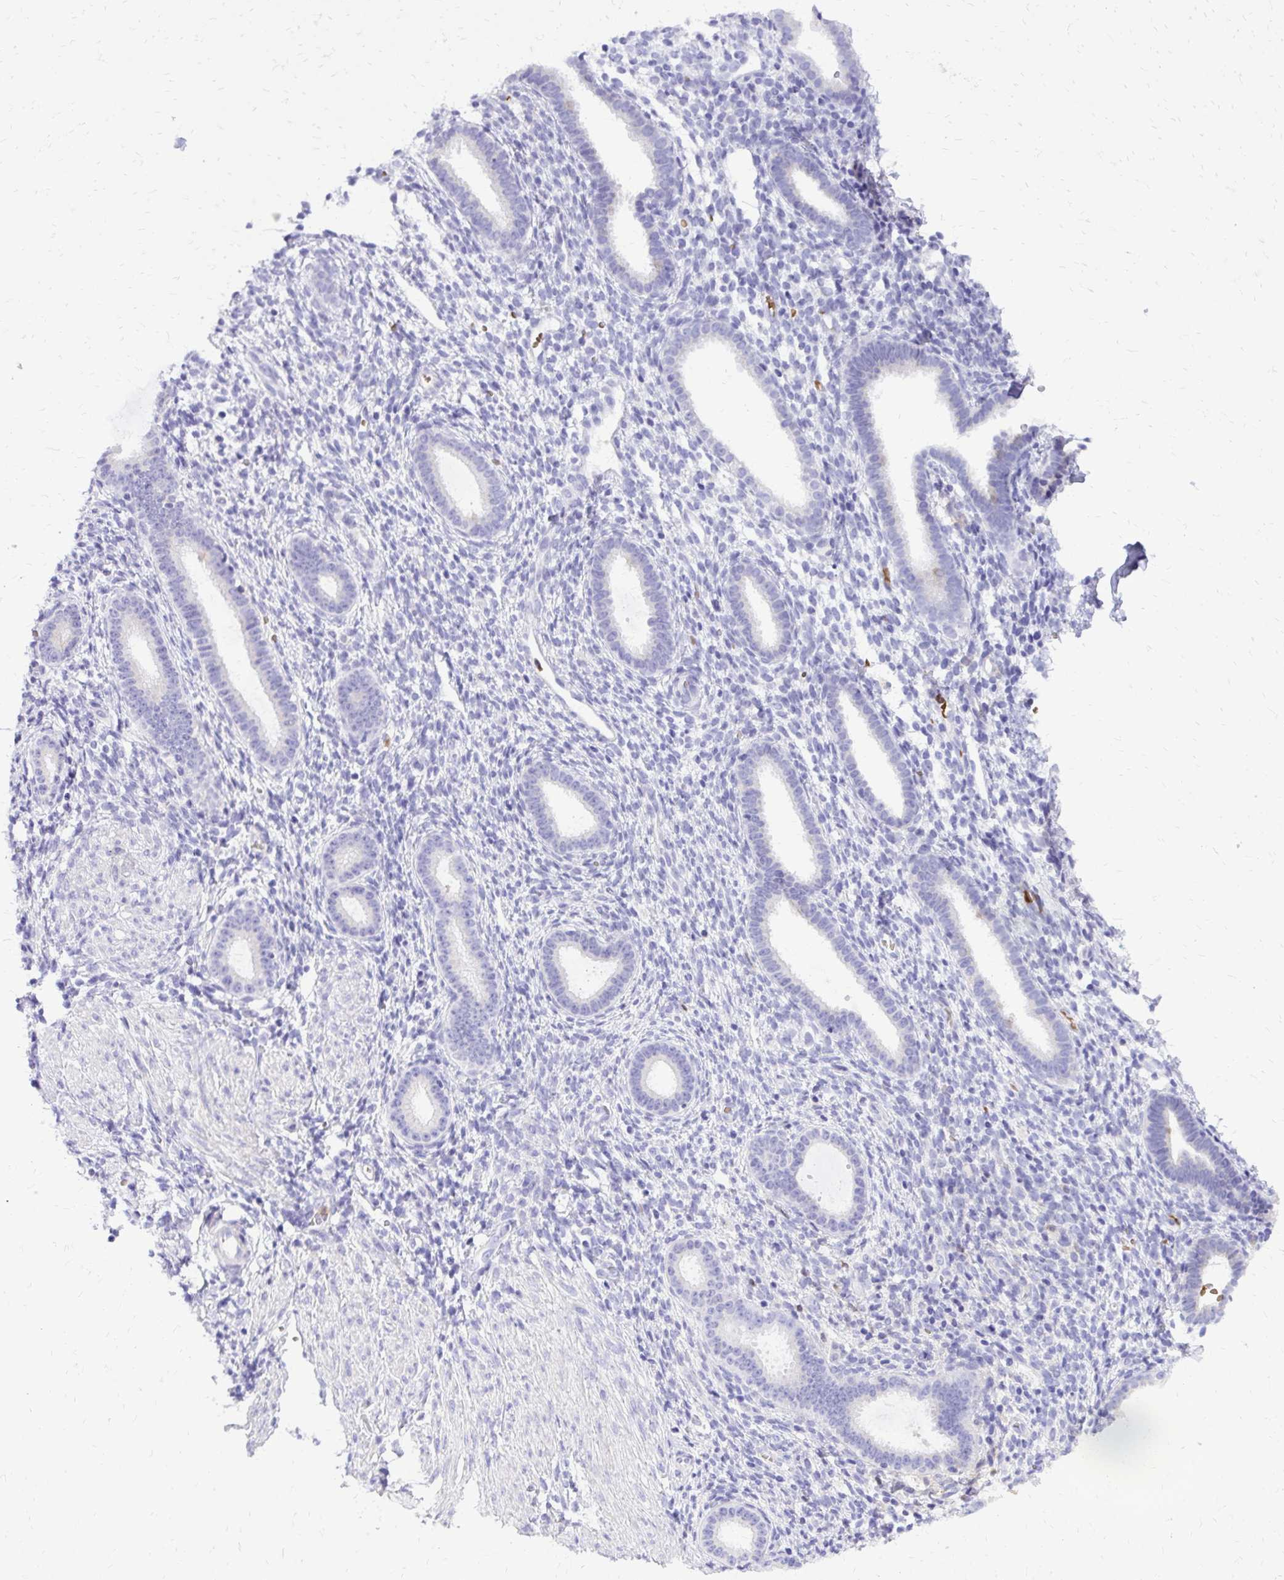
{"staining": {"intensity": "negative", "quantity": "none", "location": "none"}, "tissue": "endometrium", "cell_type": "Cells in endometrial stroma", "image_type": "normal", "snomed": [{"axis": "morphology", "description": "Normal tissue, NOS"}, {"axis": "topography", "description": "Endometrium"}], "caption": "Immunohistochemical staining of unremarkable endometrium displays no significant staining in cells in endometrial stroma. Brightfield microscopy of immunohistochemistry stained with DAB (brown) and hematoxylin (blue), captured at high magnification.", "gene": "CAT", "patient": {"sex": "female", "age": 36}}